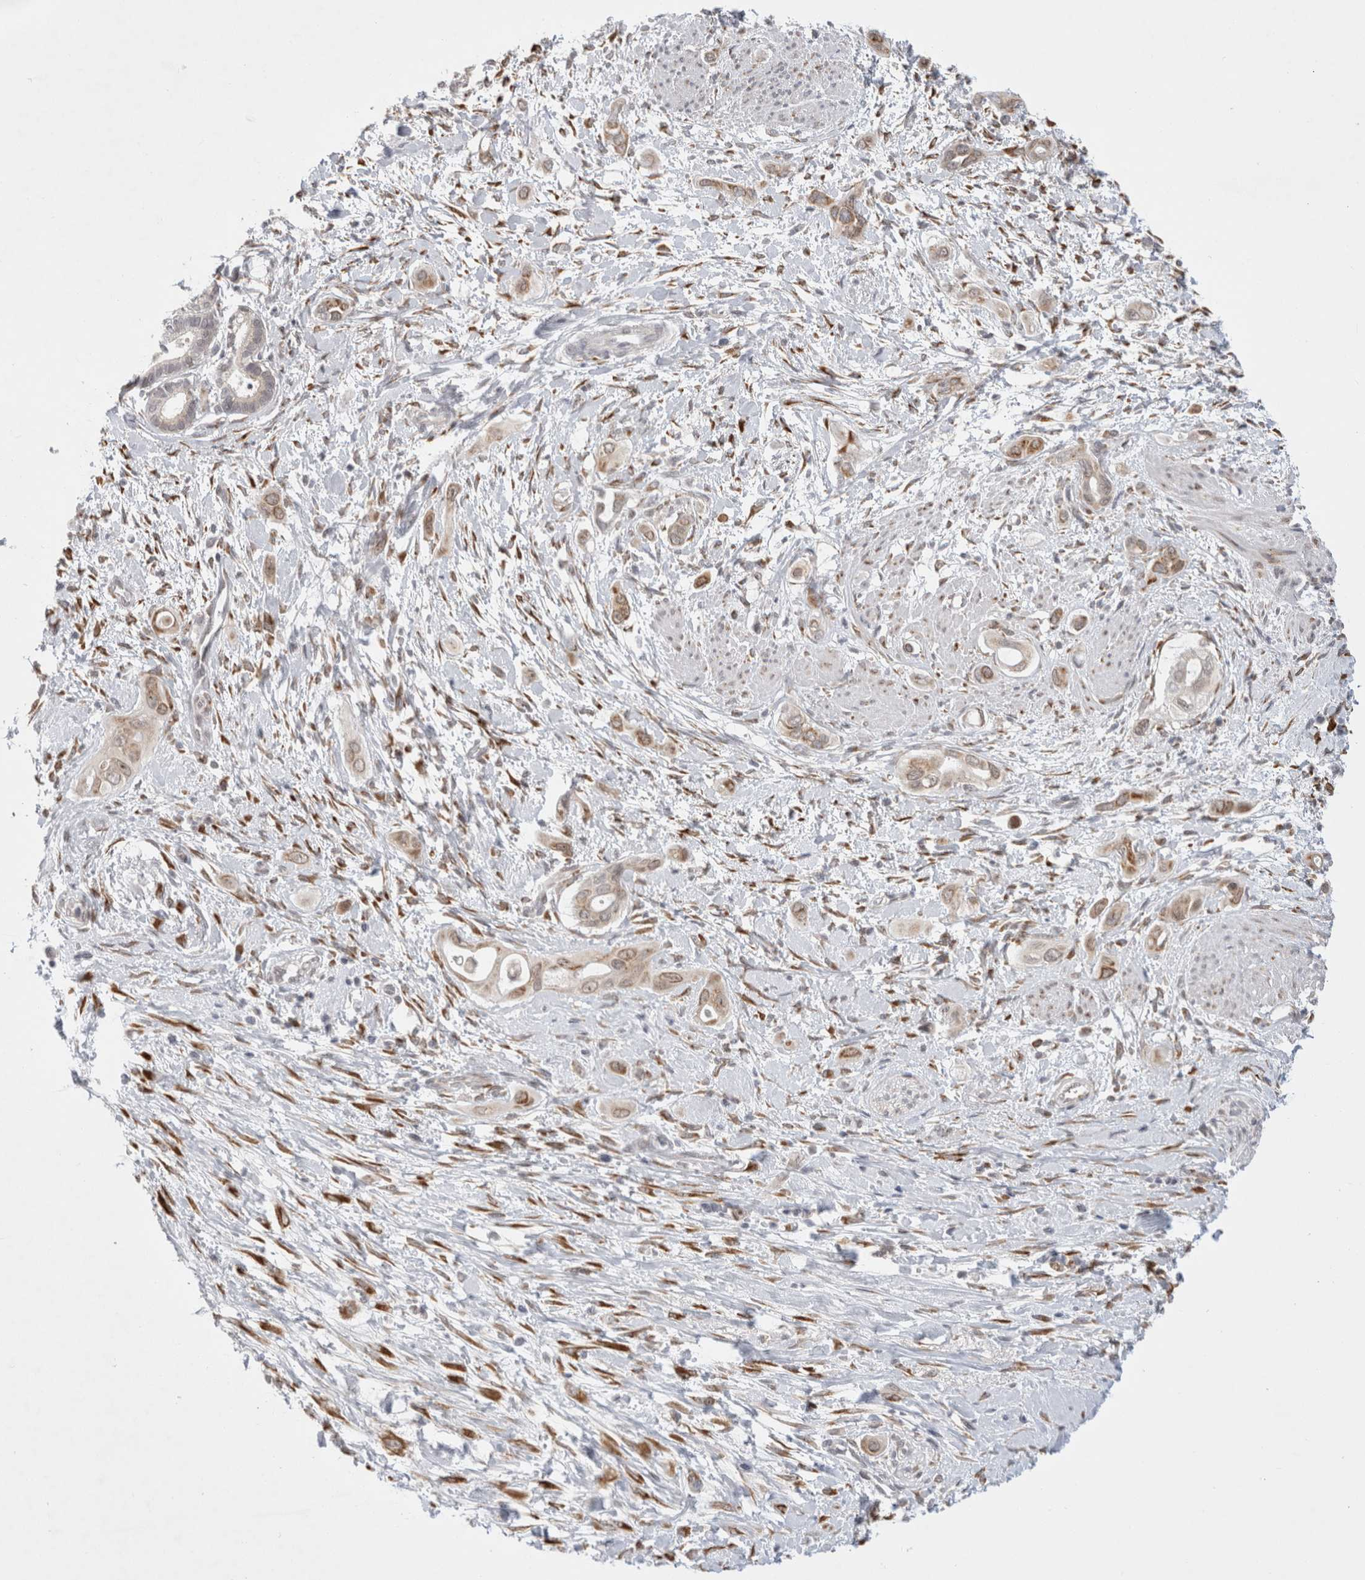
{"staining": {"intensity": "weak", "quantity": "<25%", "location": "cytoplasmic/membranous,nuclear"}, "tissue": "pancreatic cancer", "cell_type": "Tumor cells", "image_type": "cancer", "snomed": [{"axis": "morphology", "description": "Adenocarcinoma, NOS"}, {"axis": "topography", "description": "Pancreas"}], "caption": "Pancreatic adenocarcinoma stained for a protein using immunohistochemistry demonstrates no staining tumor cells.", "gene": "TRMT1L", "patient": {"sex": "male", "age": 59}}